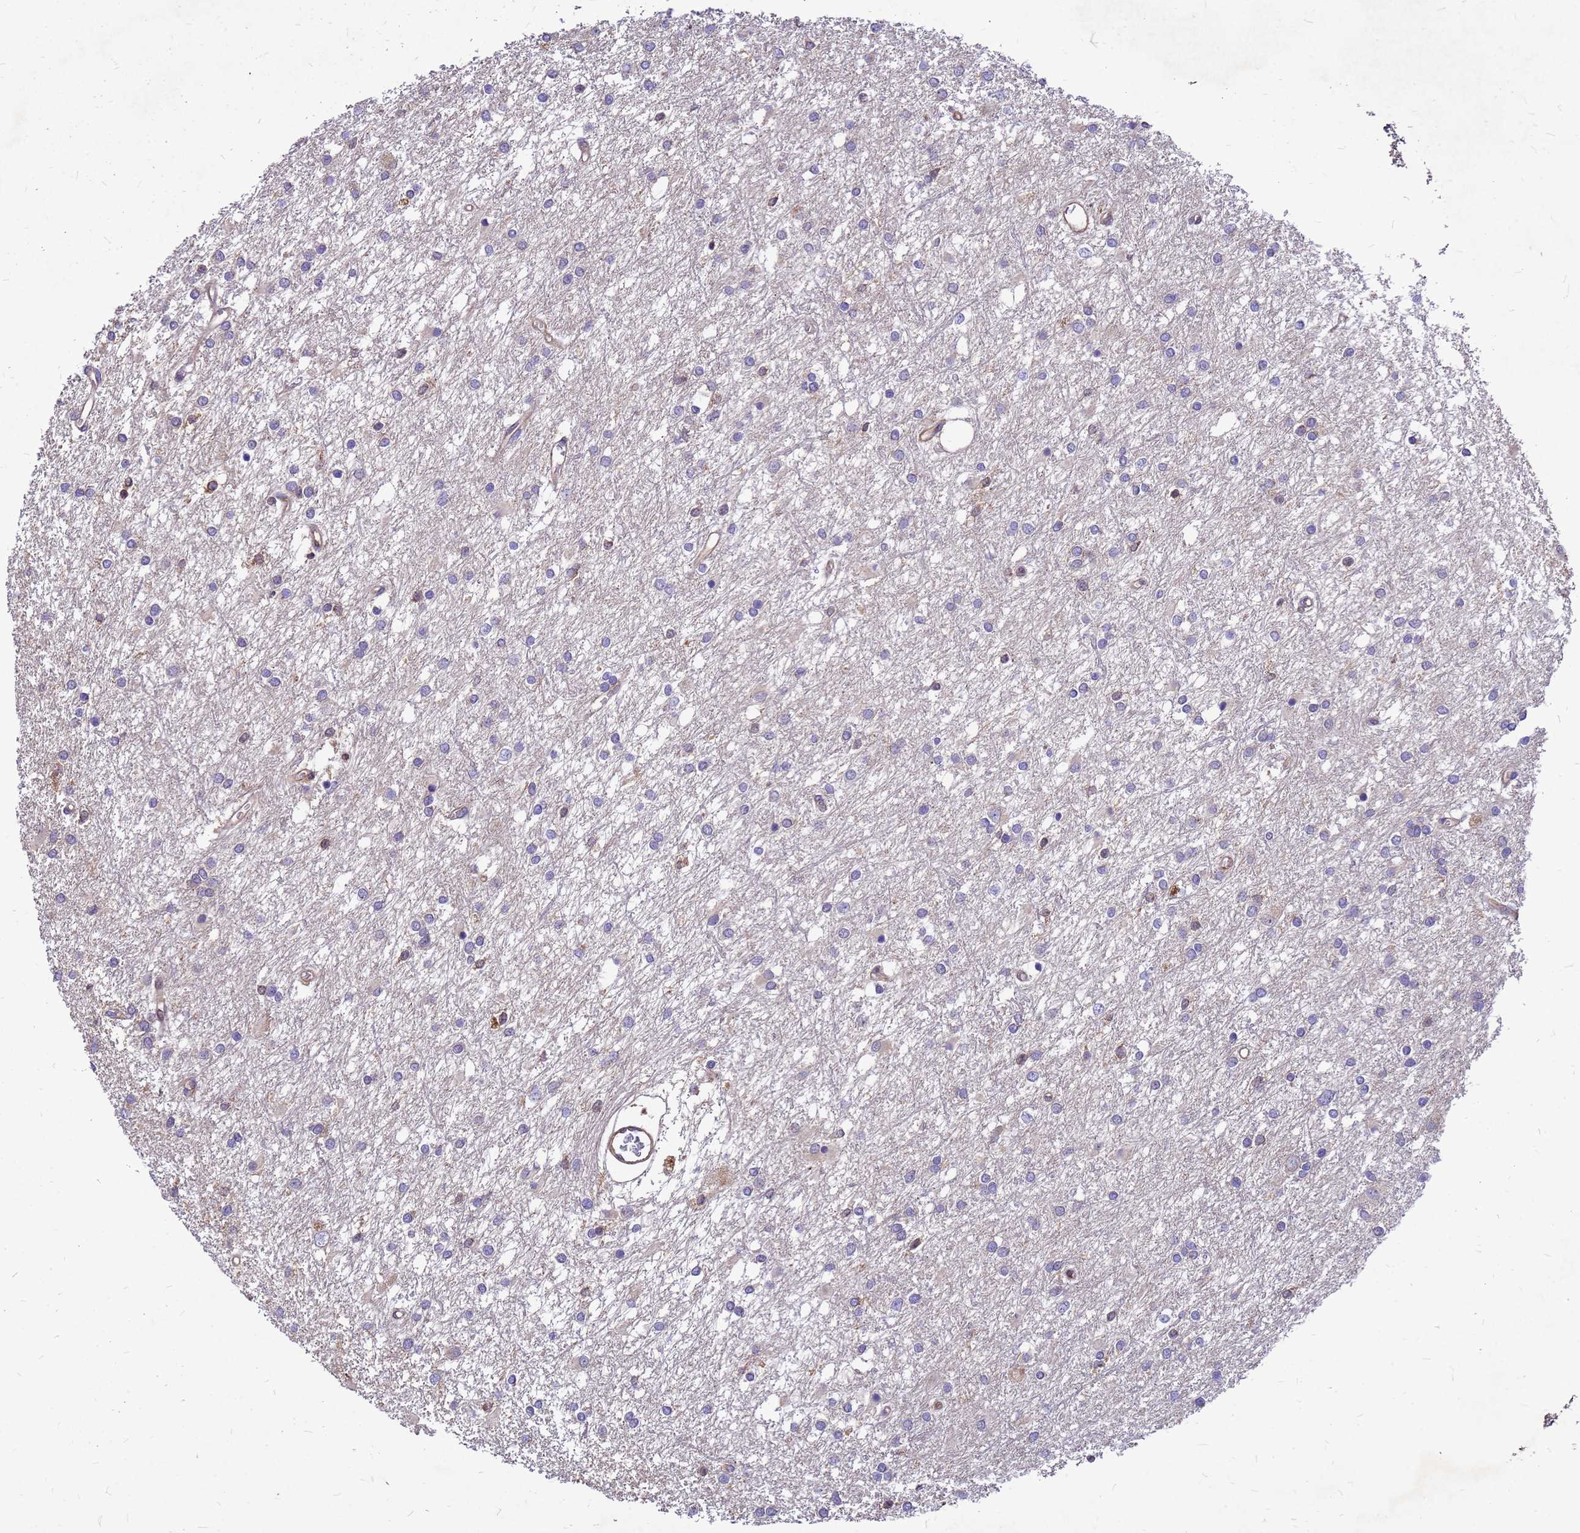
{"staining": {"intensity": "negative", "quantity": "none", "location": "none"}, "tissue": "glioma", "cell_type": "Tumor cells", "image_type": "cancer", "snomed": [{"axis": "morphology", "description": "Glioma, malignant, High grade"}, {"axis": "topography", "description": "Brain"}], "caption": "This is a histopathology image of immunohistochemistry (IHC) staining of malignant glioma (high-grade), which shows no staining in tumor cells.", "gene": "DUSP23", "patient": {"sex": "female", "age": 50}}